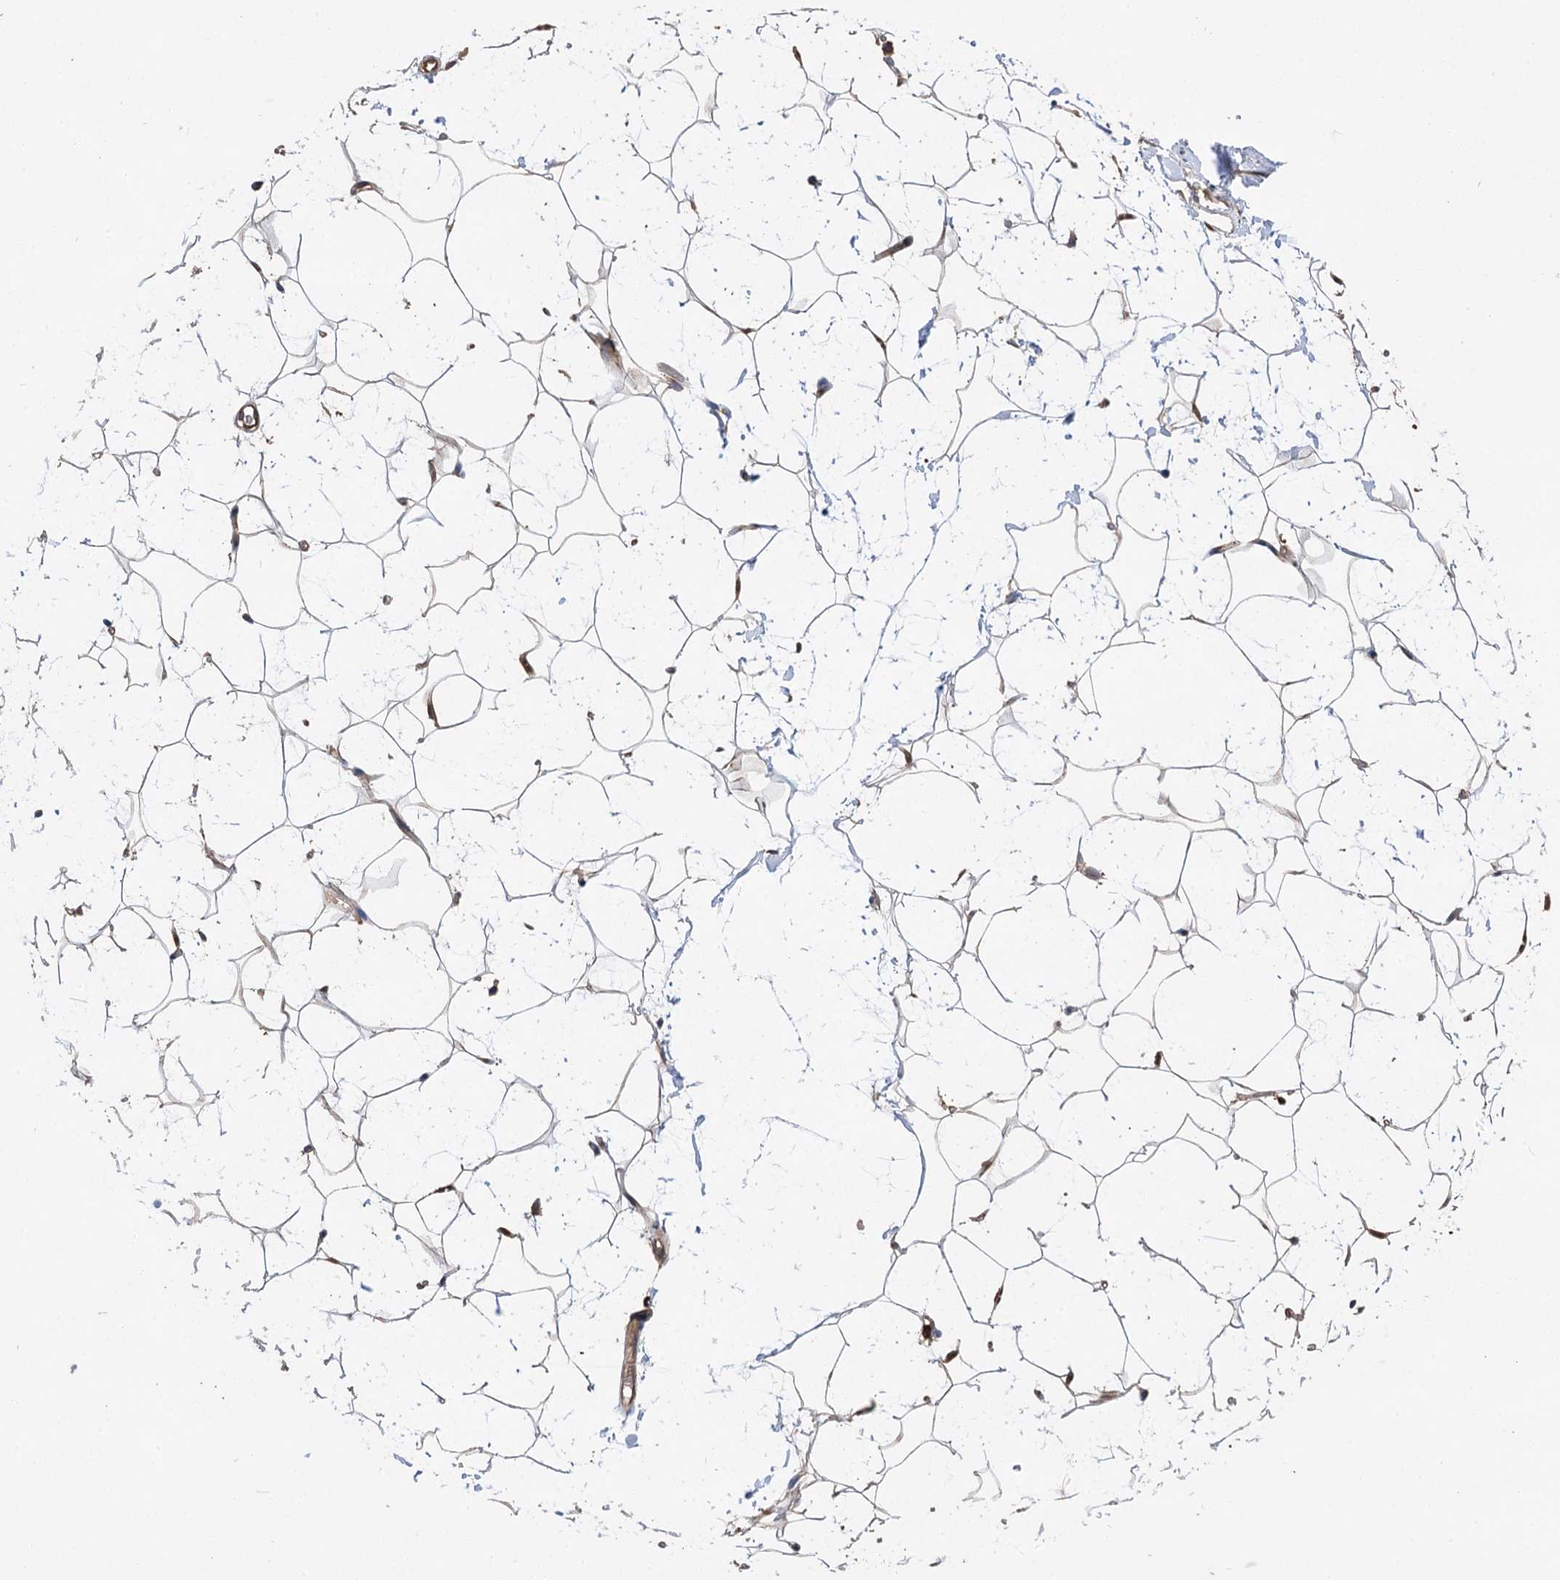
{"staining": {"intensity": "moderate", "quantity": ">75%", "location": "cytoplasmic/membranous"}, "tissue": "adipose tissue", "cell_type": "Adipocytes", "image_type": "normal", "snomed": [{"axis": "morphology", "description": "Normal tissue, NOS"}, {"axis": "topography", "description": "Breast"}], "caption": "Adipose tissue stained with a brown dye shows moderate cytoplasmic/membranous positive expression in approximately >75% of adipocytes.", "gene": "PACS1", "patient": {"sex": "female", "age": 26}}